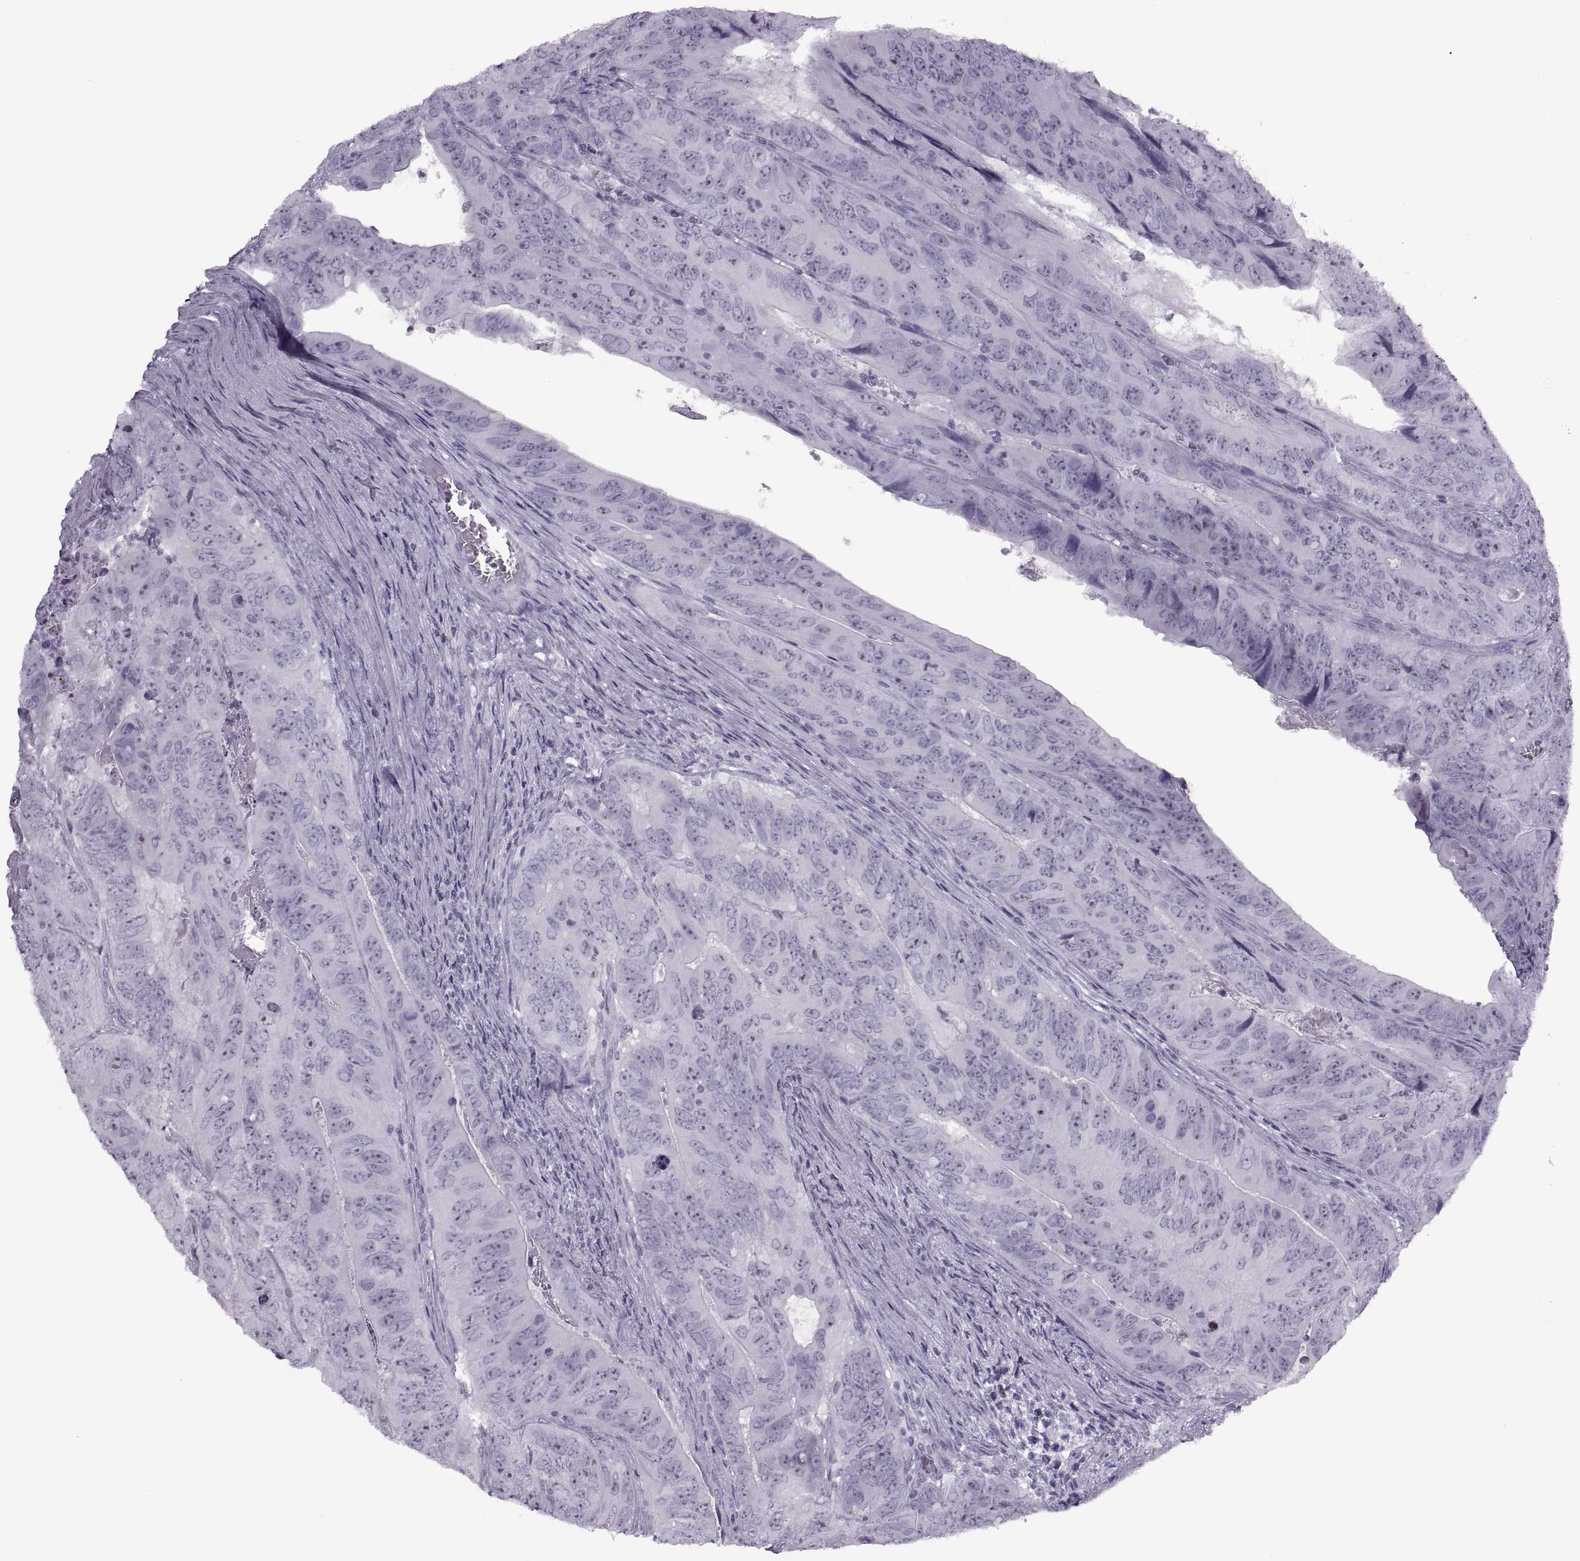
{"staining": {"intensity": "negative", "quantity": "none", "location": "none"}, "tissue": "colorectal cancer", "cell_type": "Tumor cells", "image_type": "cancer", "snomed": [{"axis": "morphology", "description": "Adenocarcinoma, NOS"}, {"axis": "topography", "description": "Colon"}], "caption": "Immunohistochemistry image of neoplastic tissue: human colorectal cancer (adenocarcinoma) stained with DAB displays no significant protein positivity in tumor cells.", "gene": "FAM24A", "patient": {"sex": "male", "age": 79}}